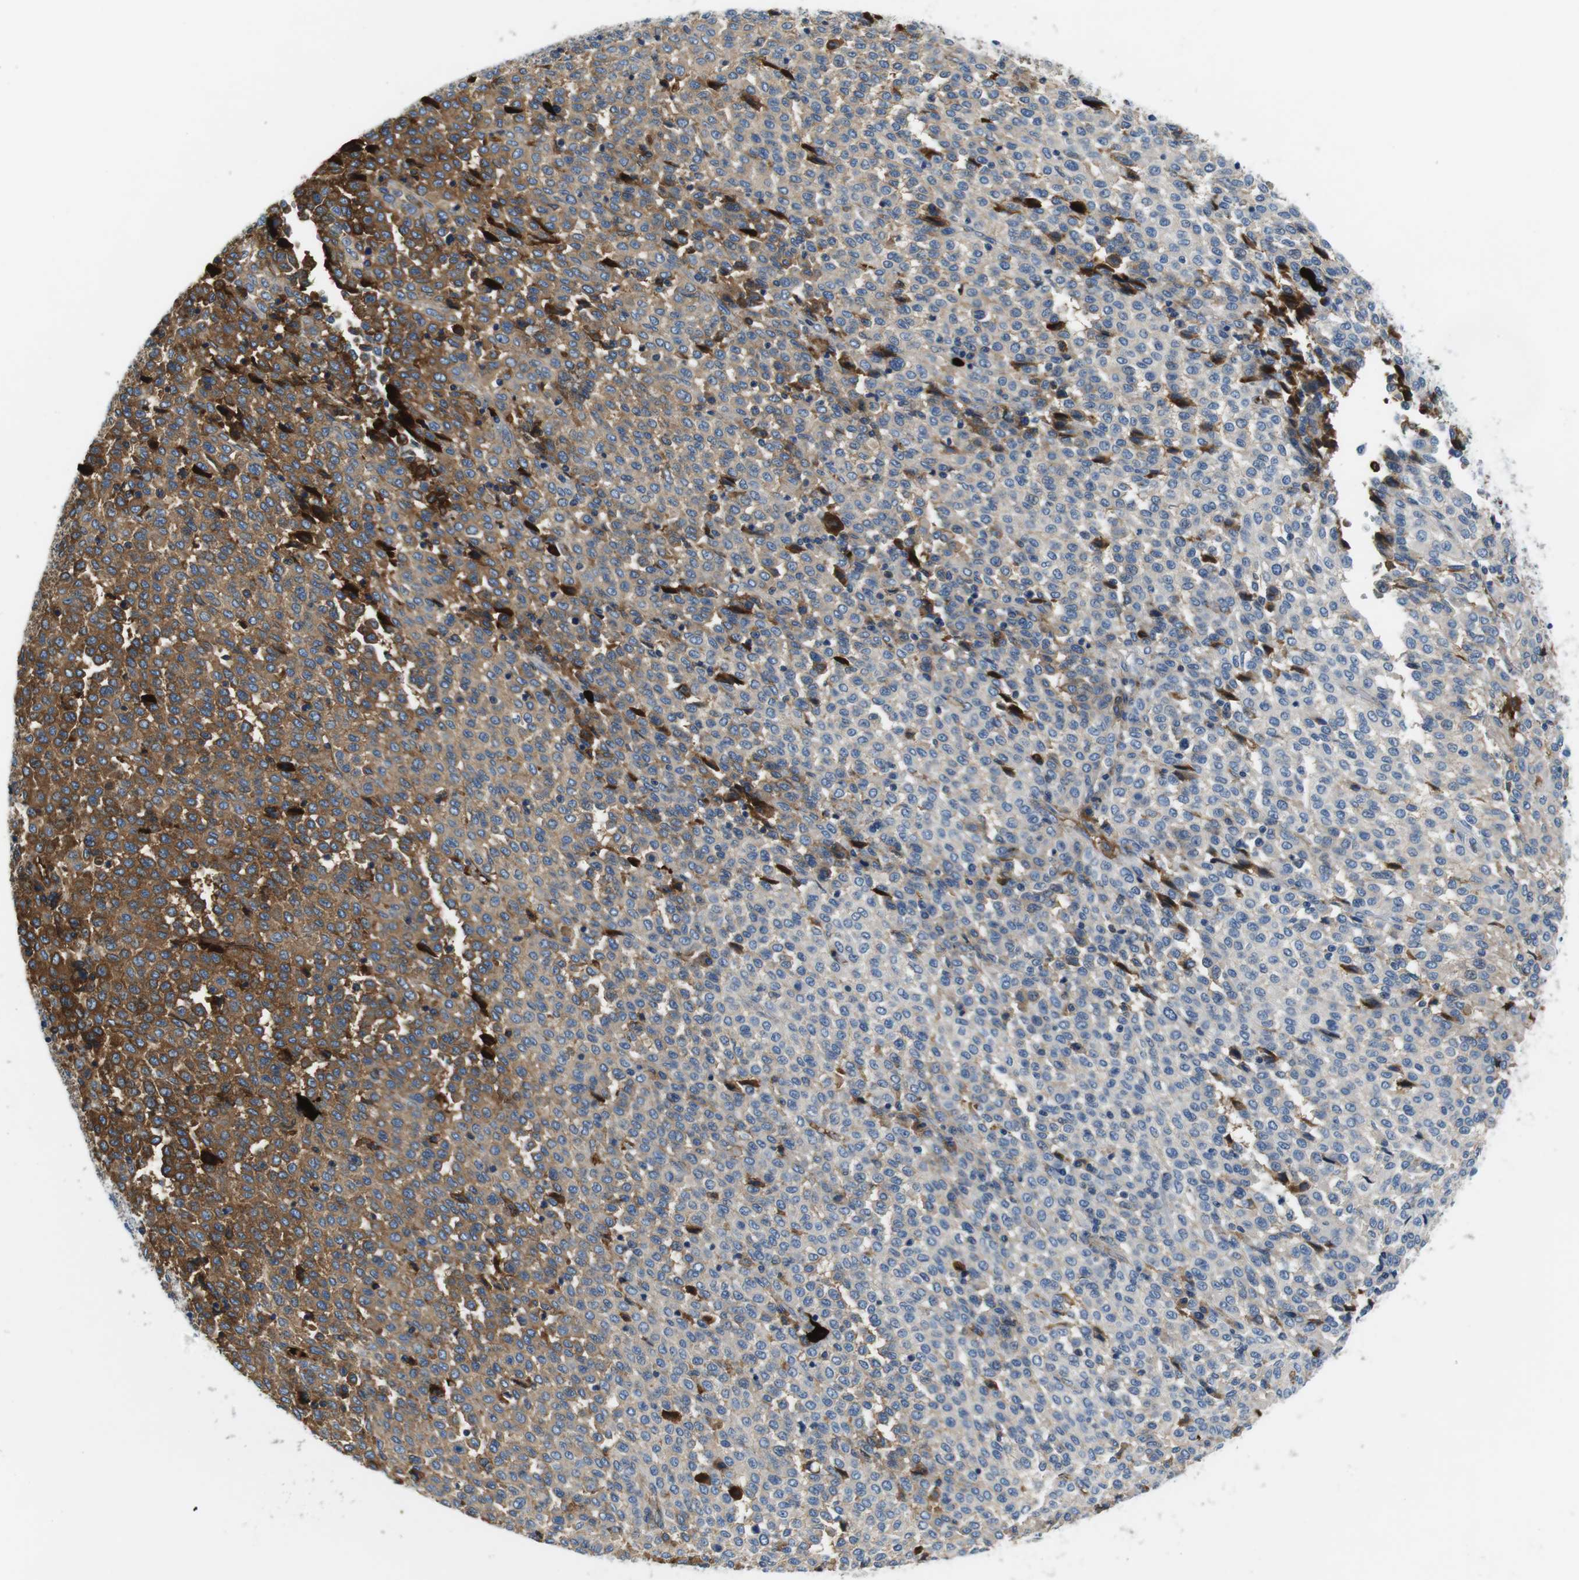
{"staining": {"intensity": "moderate", "quantity": "25%-75%", "location": "cytoplasmic/membranous"}, "tissue": "melanoma", "cell_type": "Tumor cells", "image_type": "cancer", "snomed": [{"axis": "morphology", "description": "Malignant melanoma, Metastatic site"}, {"axis": "topography", "description": "Pancreas"}], "caption": "Tumor cells demonstrate medium levels of moderate cytoplasmic/membranous positivity in about 25%-75% of cells in human melanoma.", "gene": "IGHD", "patient": {"sex": "female", "age": 30}}